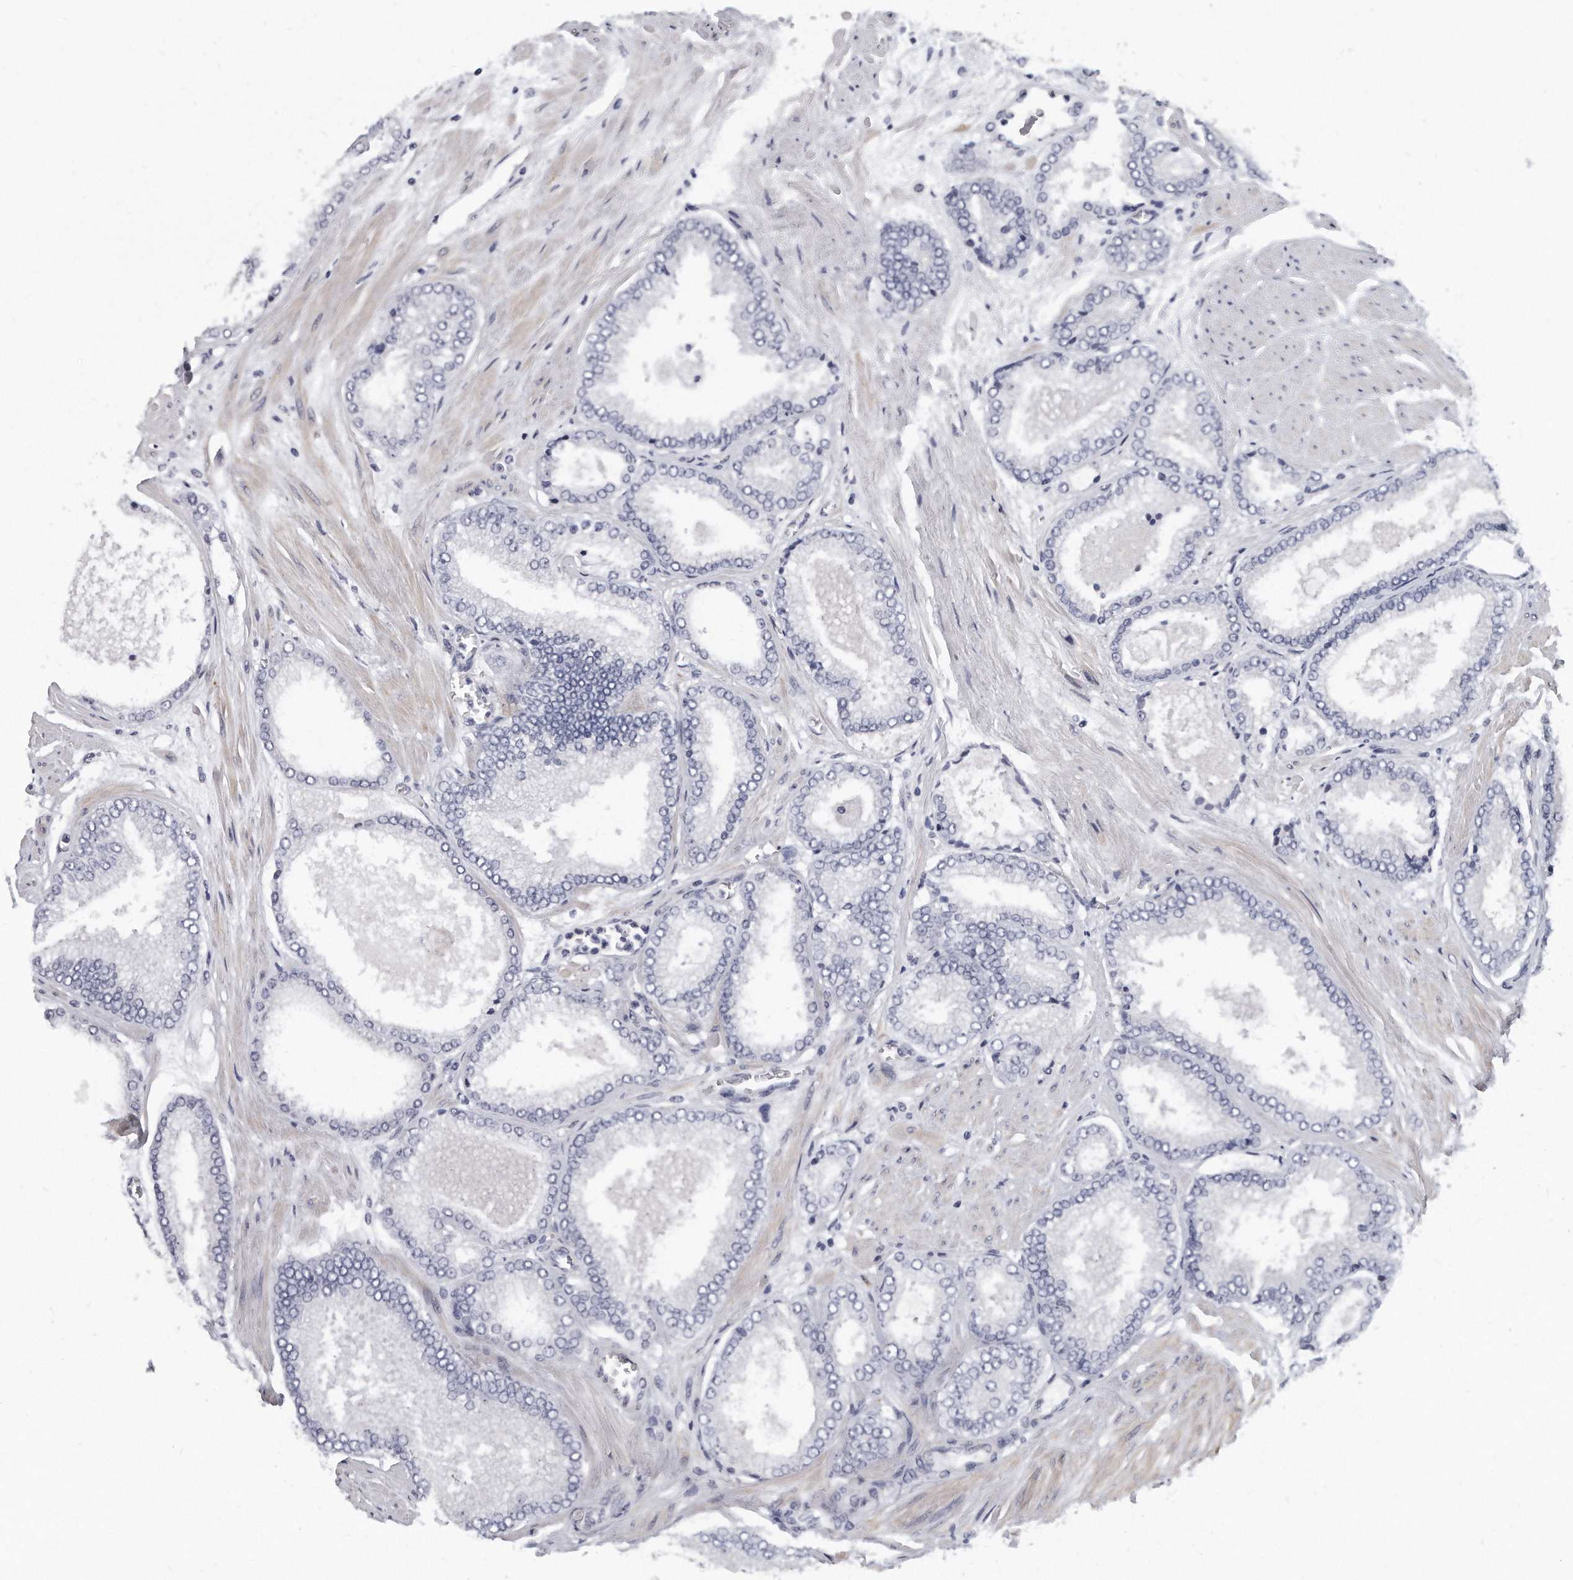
{"staining": {"intensity": "negative", "quantity": "none", "location": "none"}, "tissue": "prostate cancer", "cell_type": "Tumor cells", "image_type": "cancer", "snomed": [{"axis": "morphology", "description": "Adenocarcinoma, High grade"}, {"axis": "topography", "description": "Prostate"}], "caption": "There is no significant positivity in tumor cells of prostate cancer.", "gene": "TFCP2L1", "patient": {"sex": "male", "age": 61}}